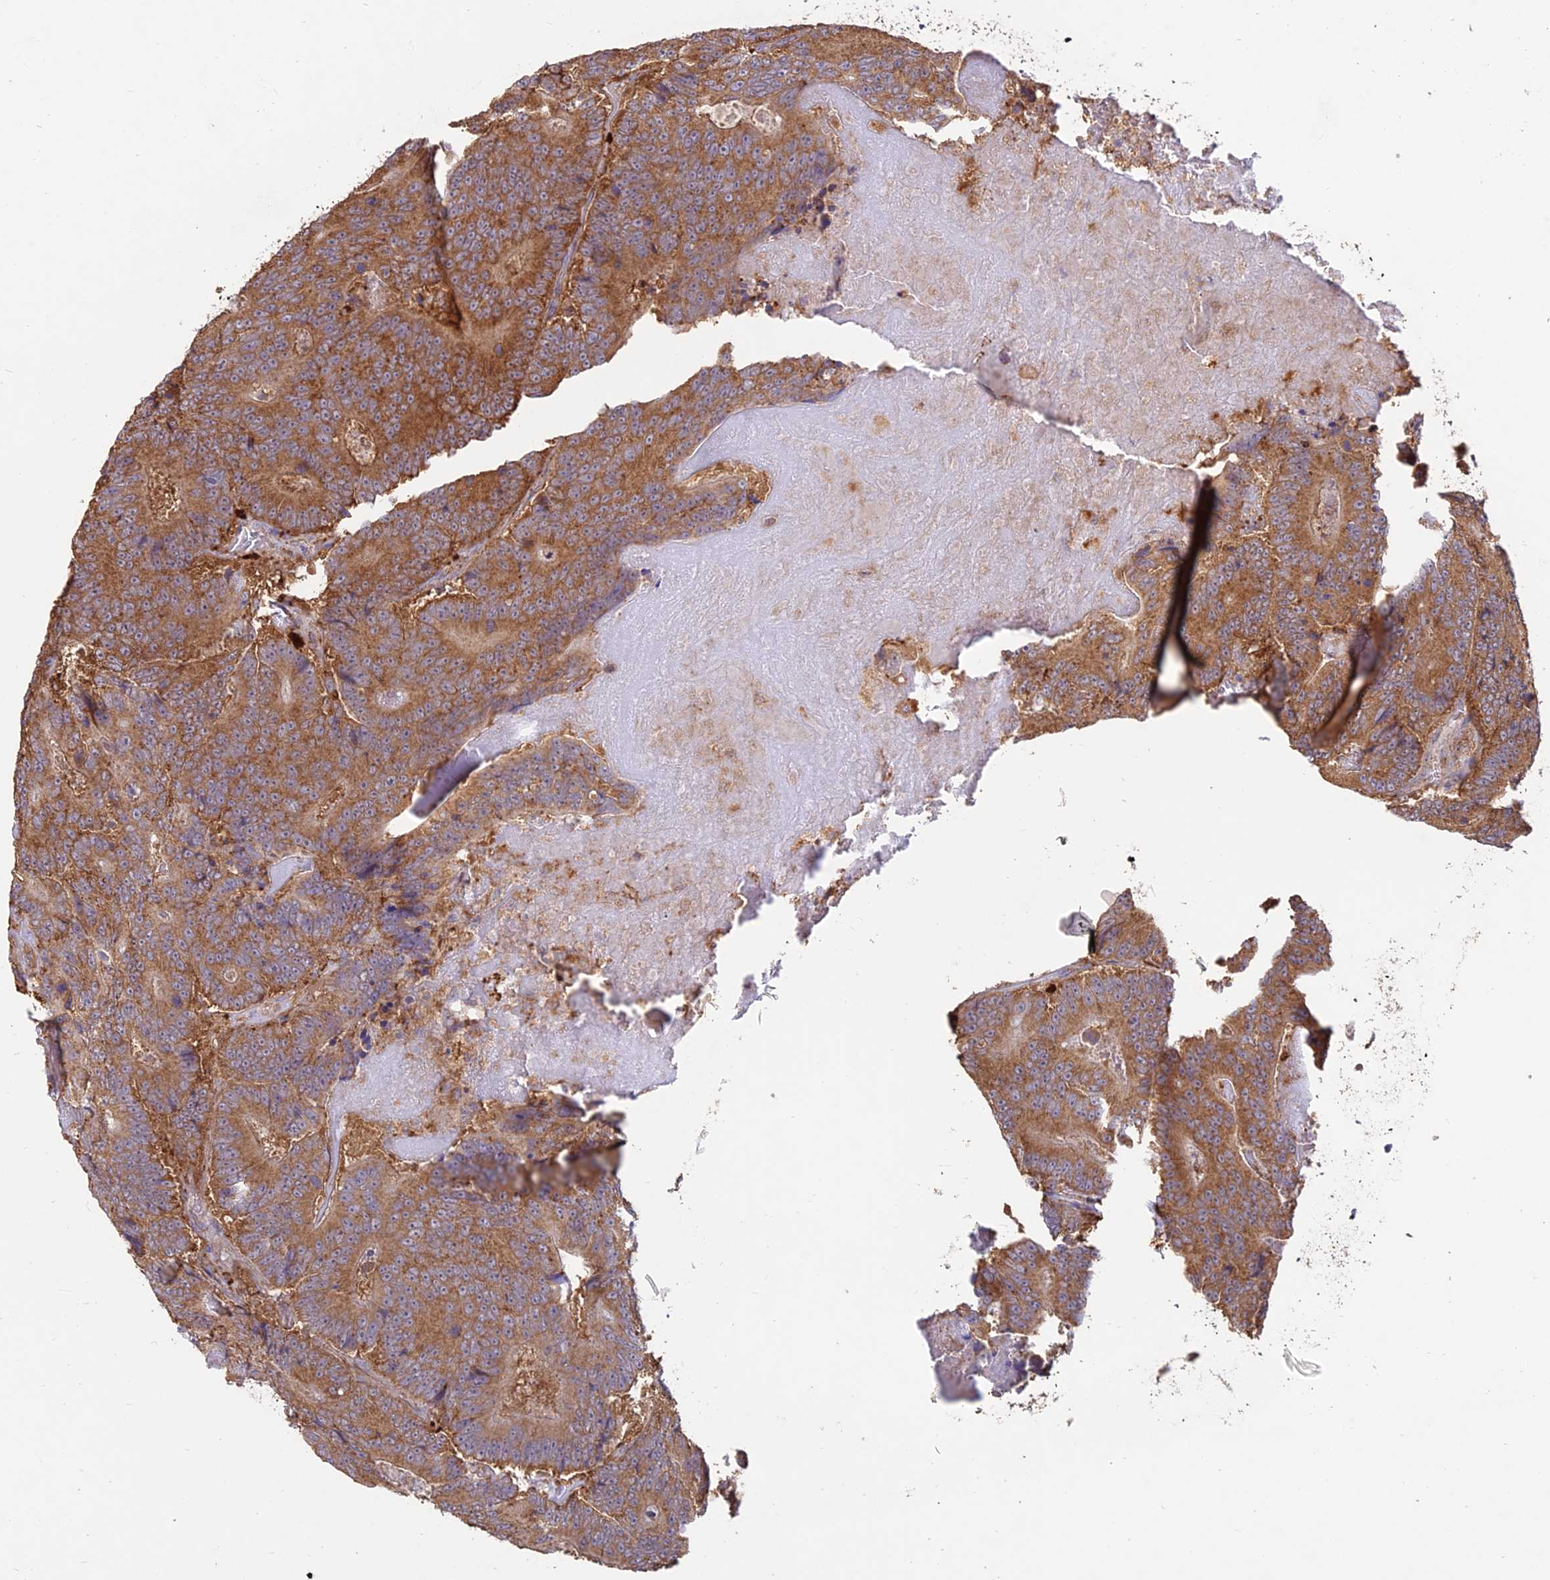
{"staining": {"intensity": "moderate", "quantity": ">75%", "location": "cytoplasmic/membranous"}, "tissue": "colorectal cancer", "cell_type": "Tumor cells", "image_type": "cancer", "snomed": [{"axis": "morphology", "description": "Adenocarcinoma, NOS"}, {"axis": "topography", "description": "Colon"}], "caption": "Immunohistochemistry (DAB (3,3'-diaminobenzidine)) staining of adenocarcinoma (colorectal) shows moderate cytoplasmic/membranous protein expression in about >75% of tumor cells. Nuclei are stained in blue.", "gene": "NXNL2", "patient": {"sex": "male", "age": 83}}